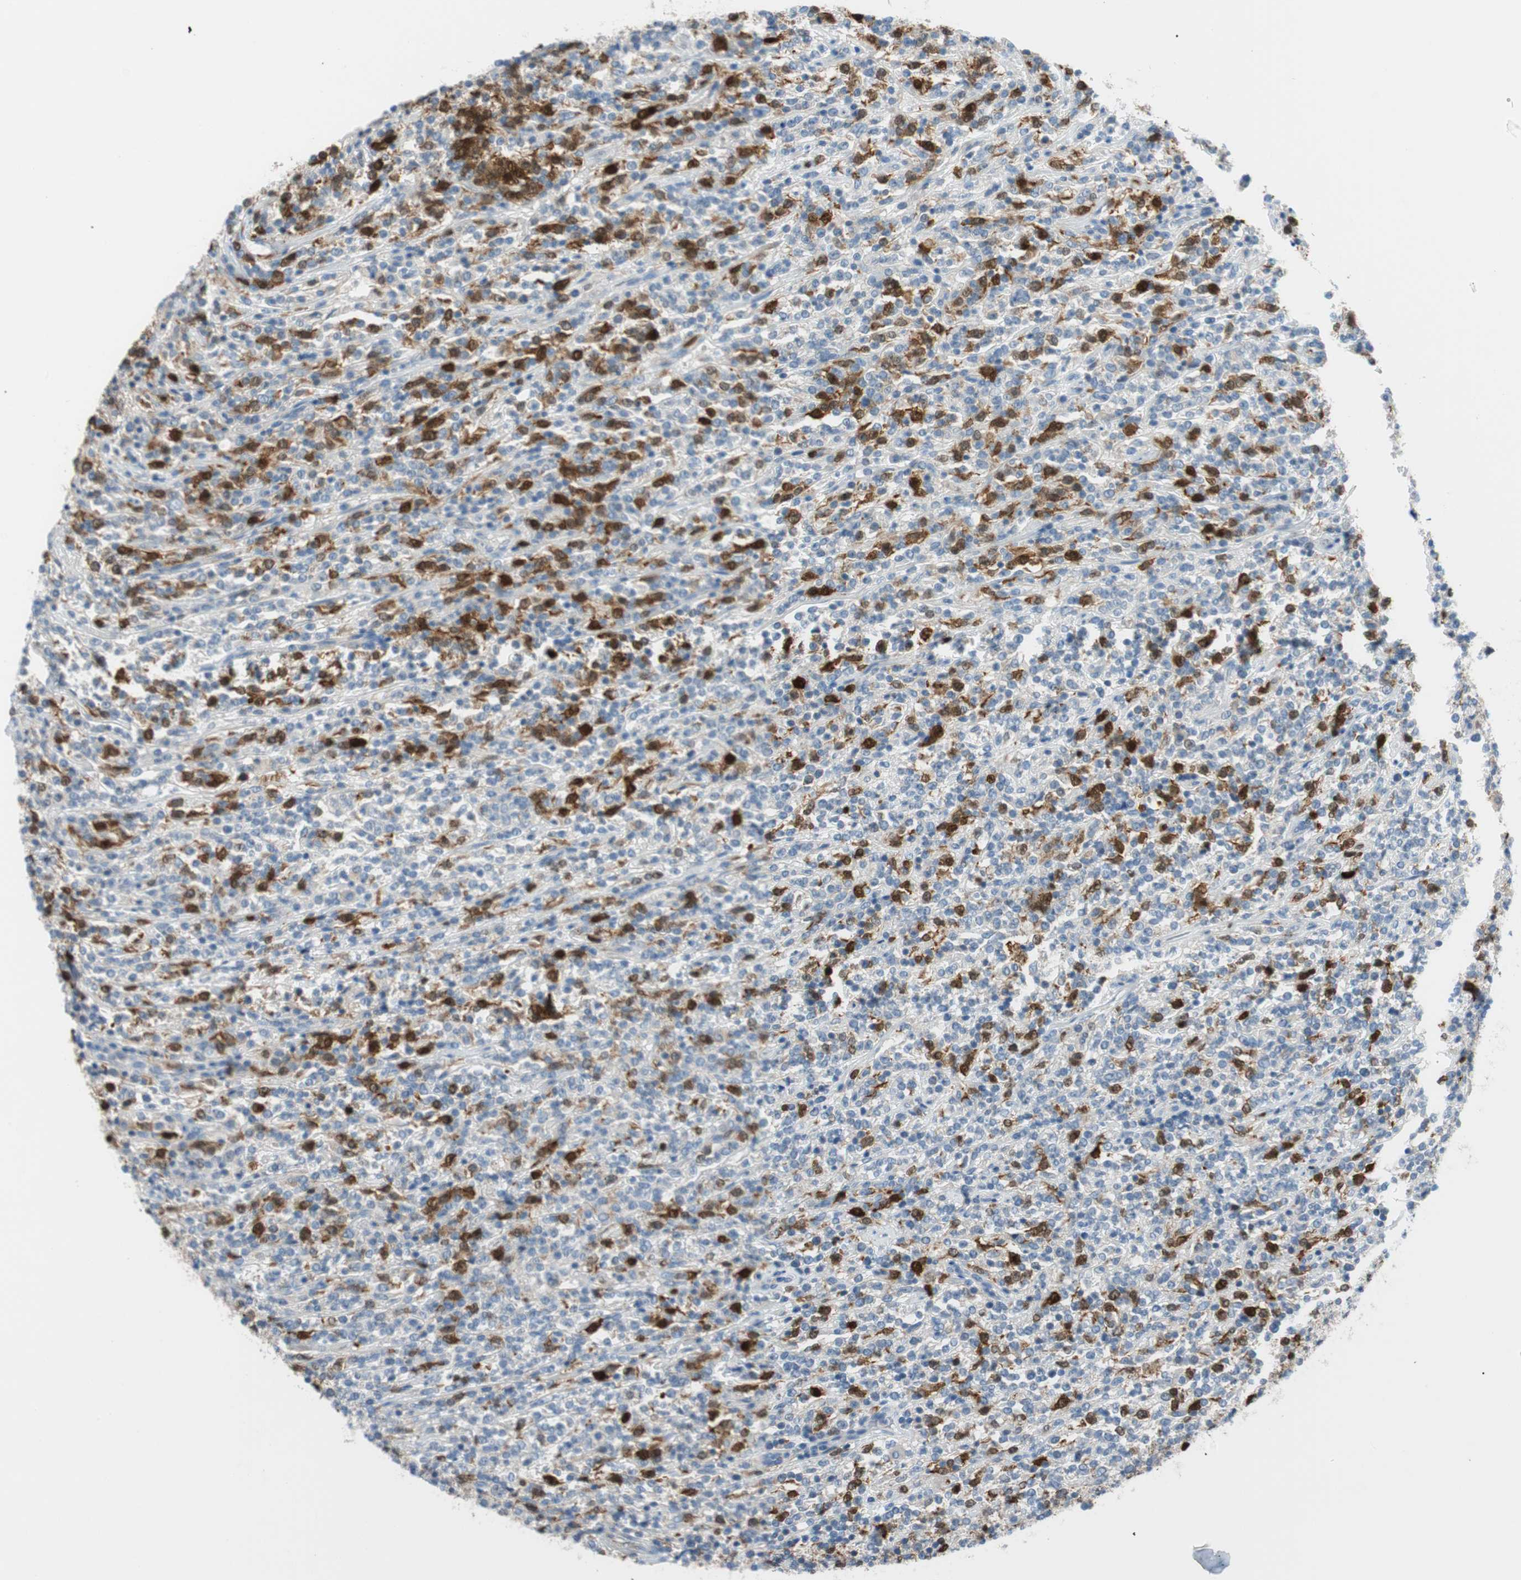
{"staining": {"intensity": "strong", "quantity": "25%-75%", "location": "cytoplasmic/membranous,nuclear"}, "tissue": "lymphoma", "cell_type": "Tumor cells", "image_type": "cancer", "snomed": [{"axis": "morphology", "description": "Malignant lymphoma, non-Hodgkin's type, High grade"}, {"axis": "topography", "description": "Soft tissue"}], "caption": "Tumor cells show high levels of strong cytoplasmic/membranous and nuclear staining in approximately 25%-75% of cells in malignant lymphoma, non-Hodgkin's type (high-grade). (DAB IHC with brightfield microscopy, high magnification).", "gene": "PTTG1", "patient": {"sex": "male", "age": 18}}